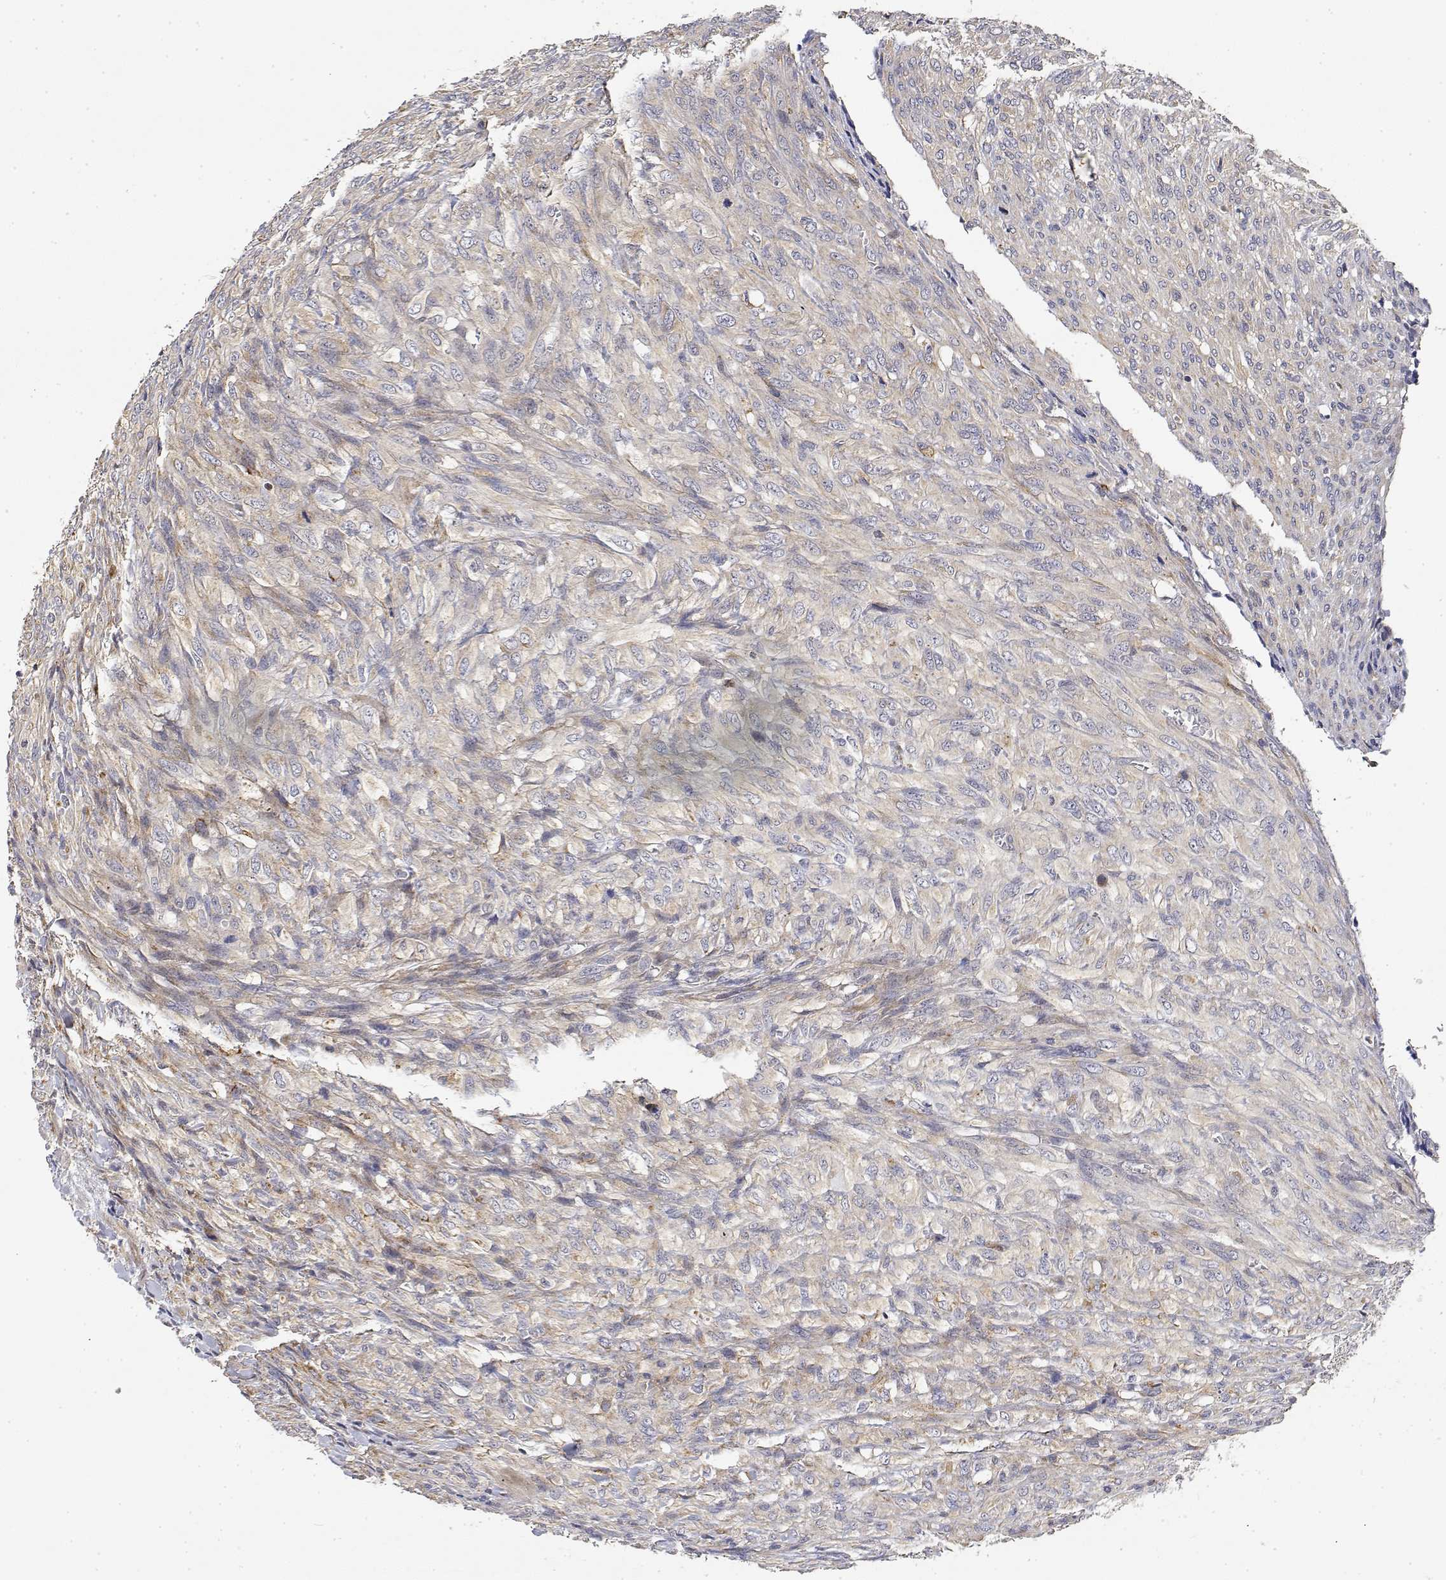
{"staining": {"intensity": "weak", "quantity": "<25%", "location": "cytoplasmic/membranous"}, "tissue": "renal cancer", "cell_type": "Tumor cells", "image_type": "cancer", "snomed": [{"axis": "morphology", "description": "Adenocarcinoma, NOS"}, {"axis": "topography", "description": "Kidney"}], "caption": "There is no significant staining in tumor cells of renal cancer.", "gene": "LONRF3", "patient": {"sex": "male", "age": 58}}